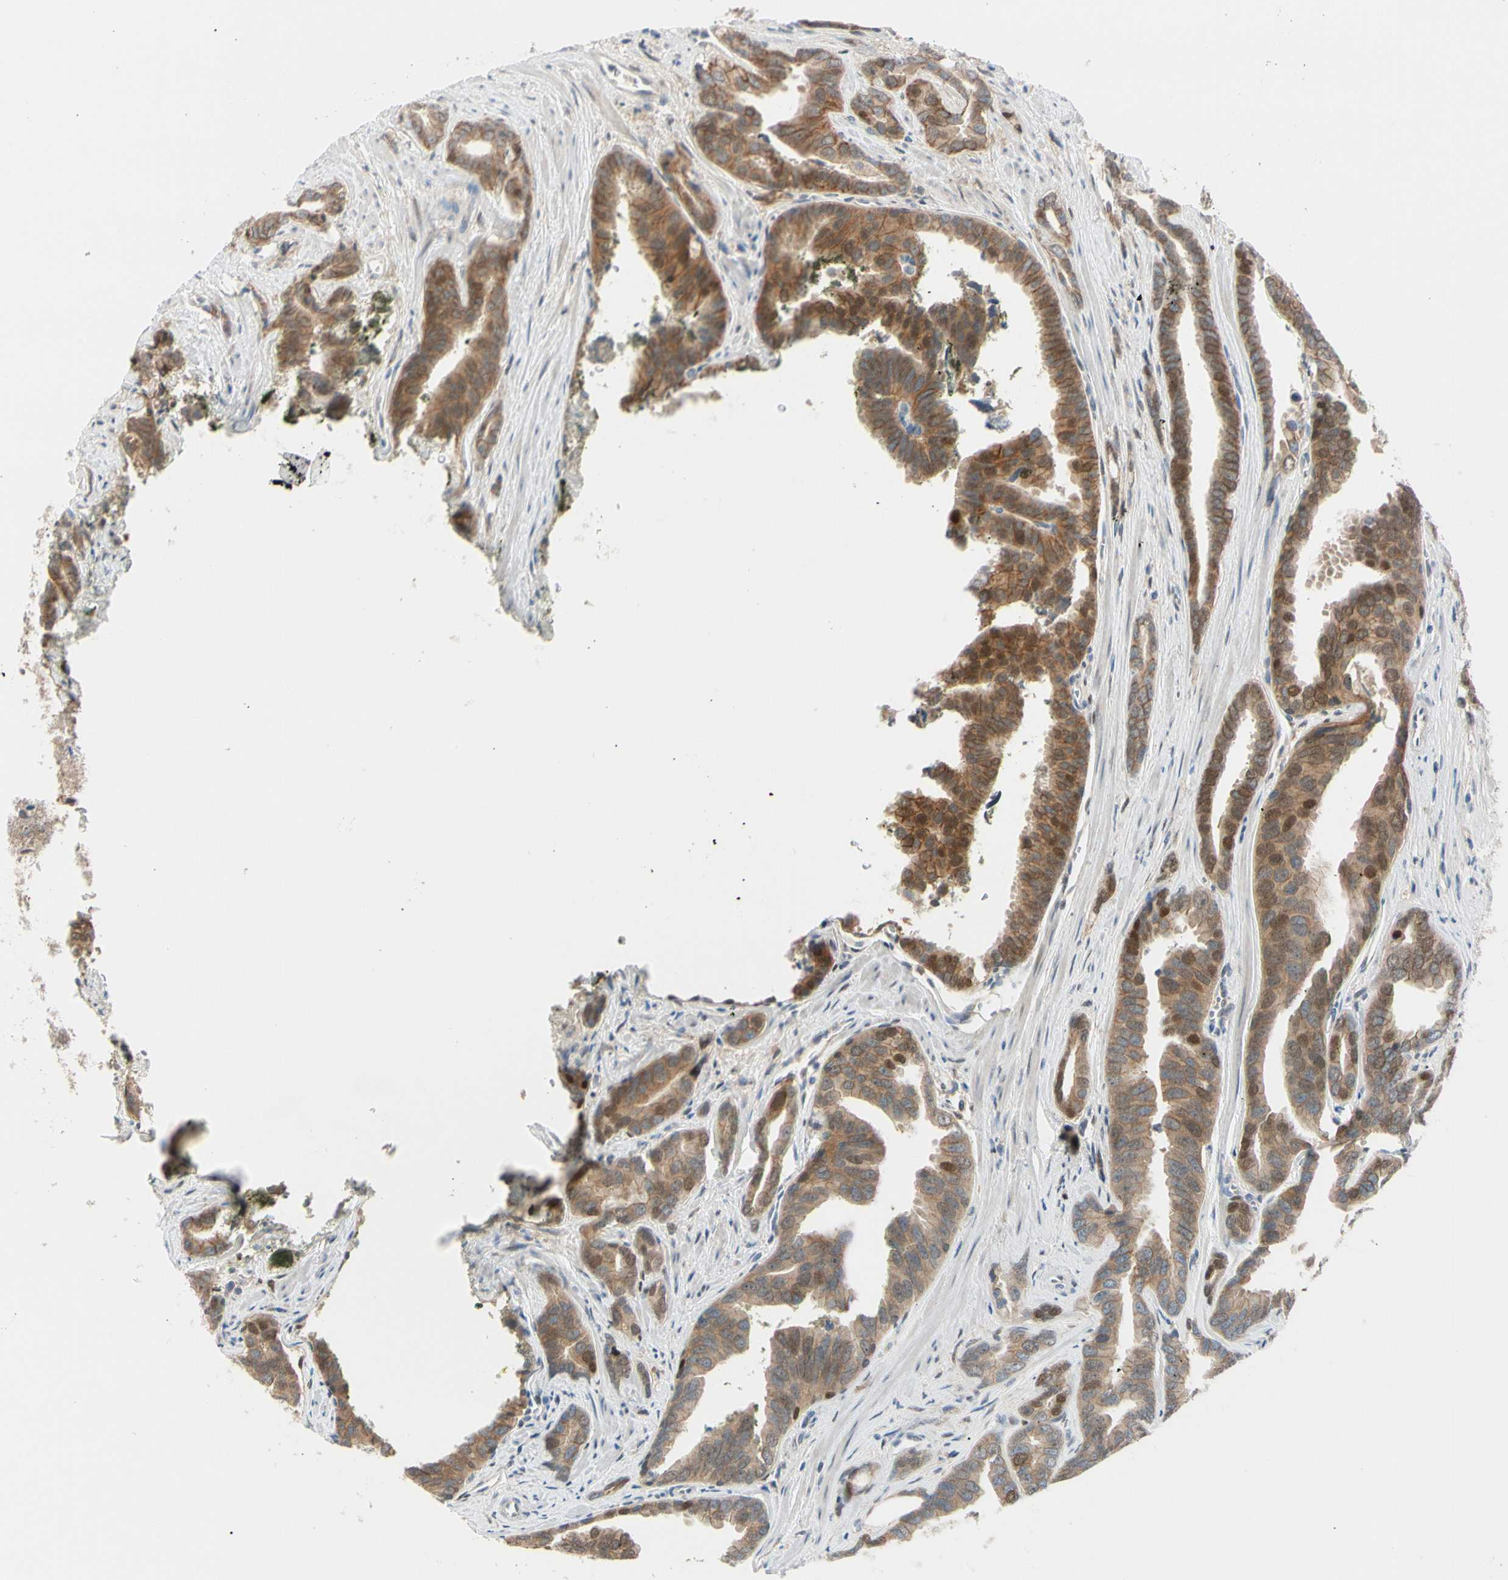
{"staining": {"intensity": "moderate", "quantity": ">75%", "location": "cytoplasmic/membranous,nuclear"}, "tissue": "prostate cancer", "cell_type": "Tumor cells", "image_type": "cancer", "snomed": [{"axis": "morphology", "description": "Adenocarcinoma, High grade"}, {"axis": "topography", "description": "Prostate"}], "caption": "Protein analysis of prostate cancer tissue reveals moderate cytoplasmic/membranous and nuclear positivity in approximately >75% of tumor cells.", "gene": "PTTG1", "patient": {"sex": "male", "age": 67}}